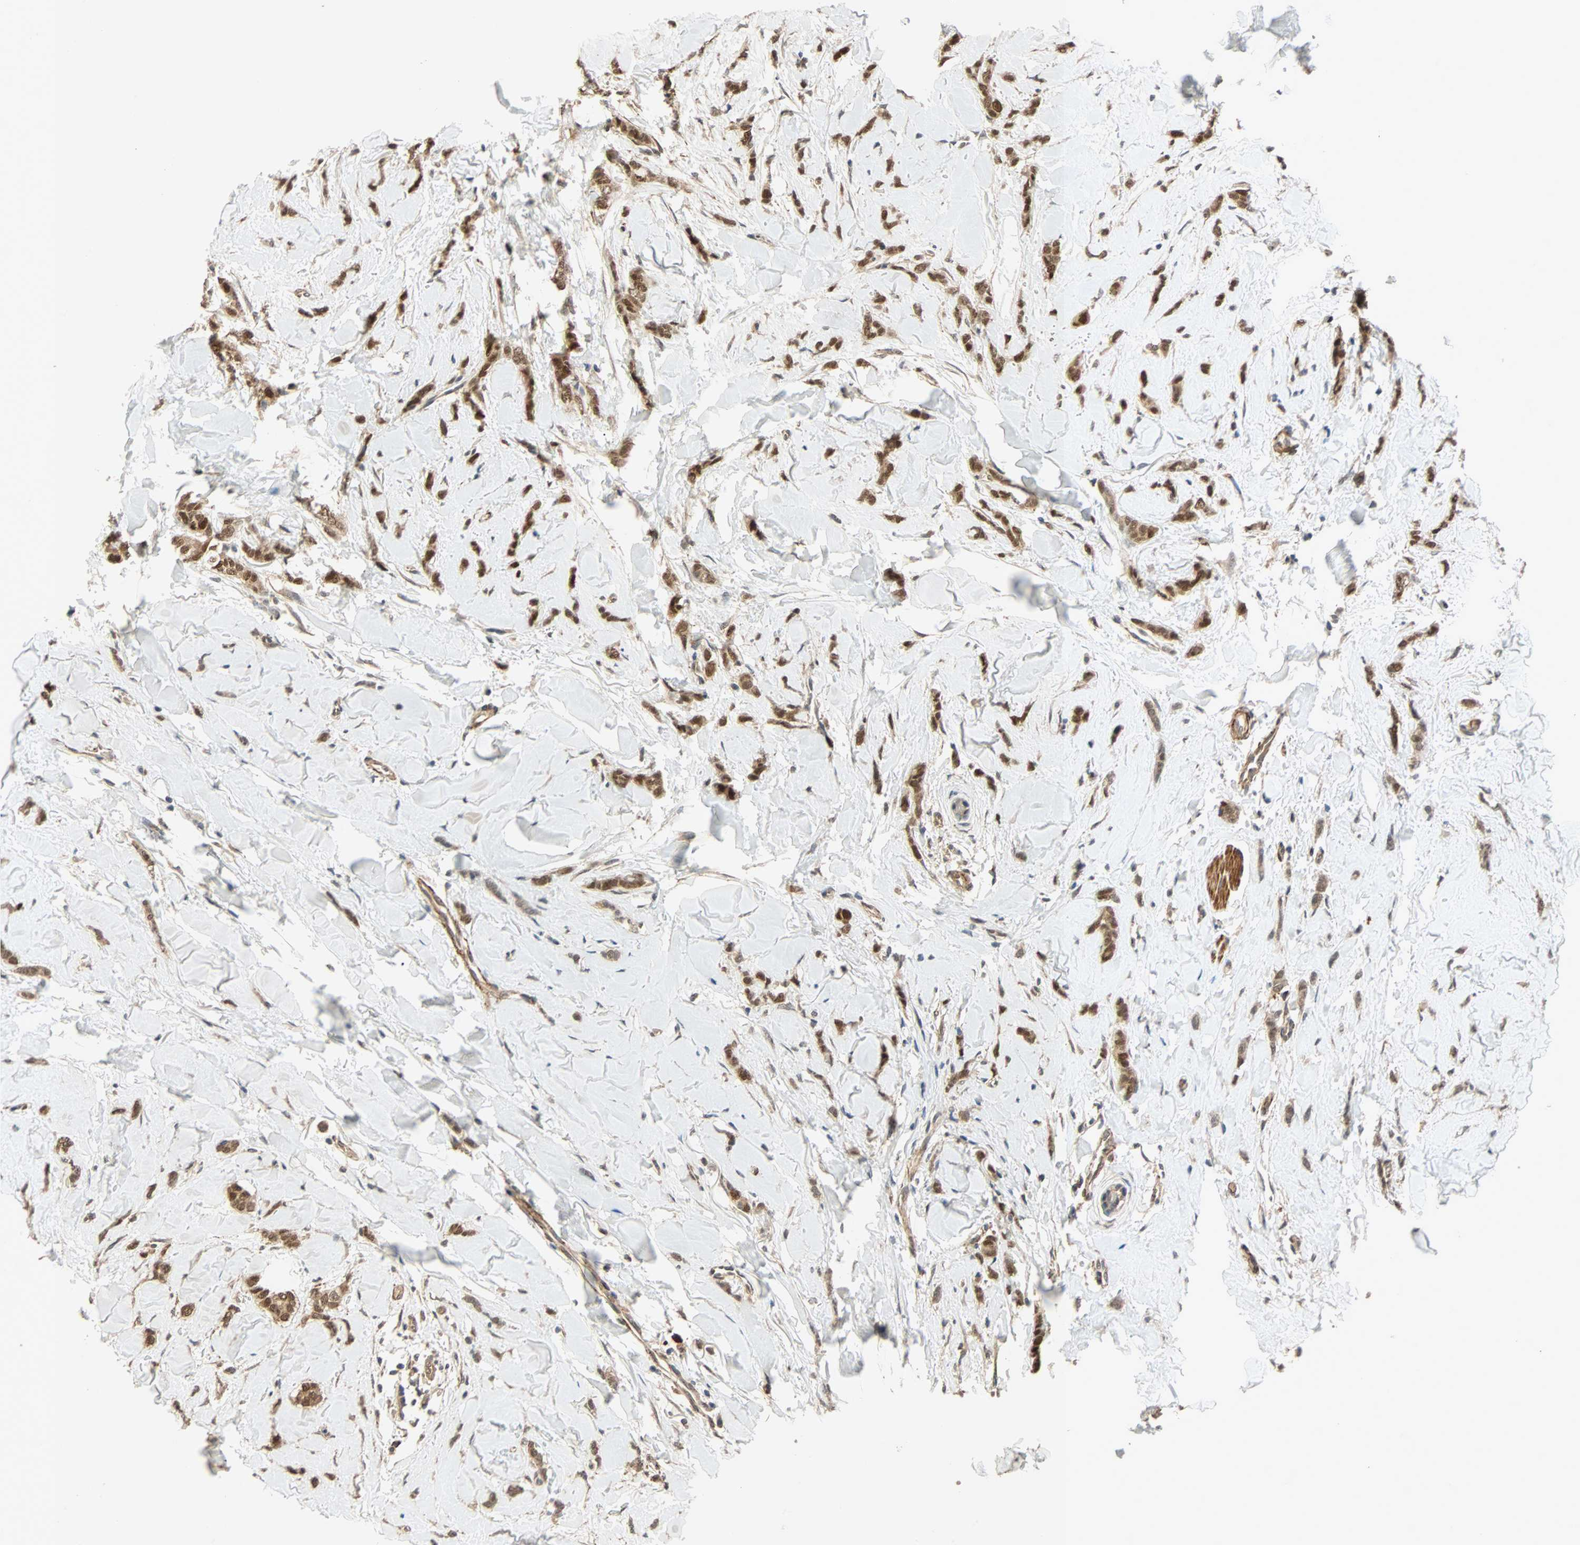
{"staining": {"intensity": "moderate", "quantity": ">75%", "location": "cytoplasmic/membranous,nuclear"}, "tissue": "breast cancer", "cell_type": "Tumor cells", "image_type": "cancer", "snomed": [{"axis": "morphology", "description": "Lobular carcinoma"}, {"axis": "topography", "description": "Skin"}, {"axis": "topography", "description": "Breast"}], "caption": "A micrograph showing moderate cytoplasmic/membranous and nuclear expression in approximately >75% of tumor cells in breast cancer, as visualized by brown immunohistochemical staining.", "gene": "QSER1", "patient": {"sex": "female", "age": 46}}